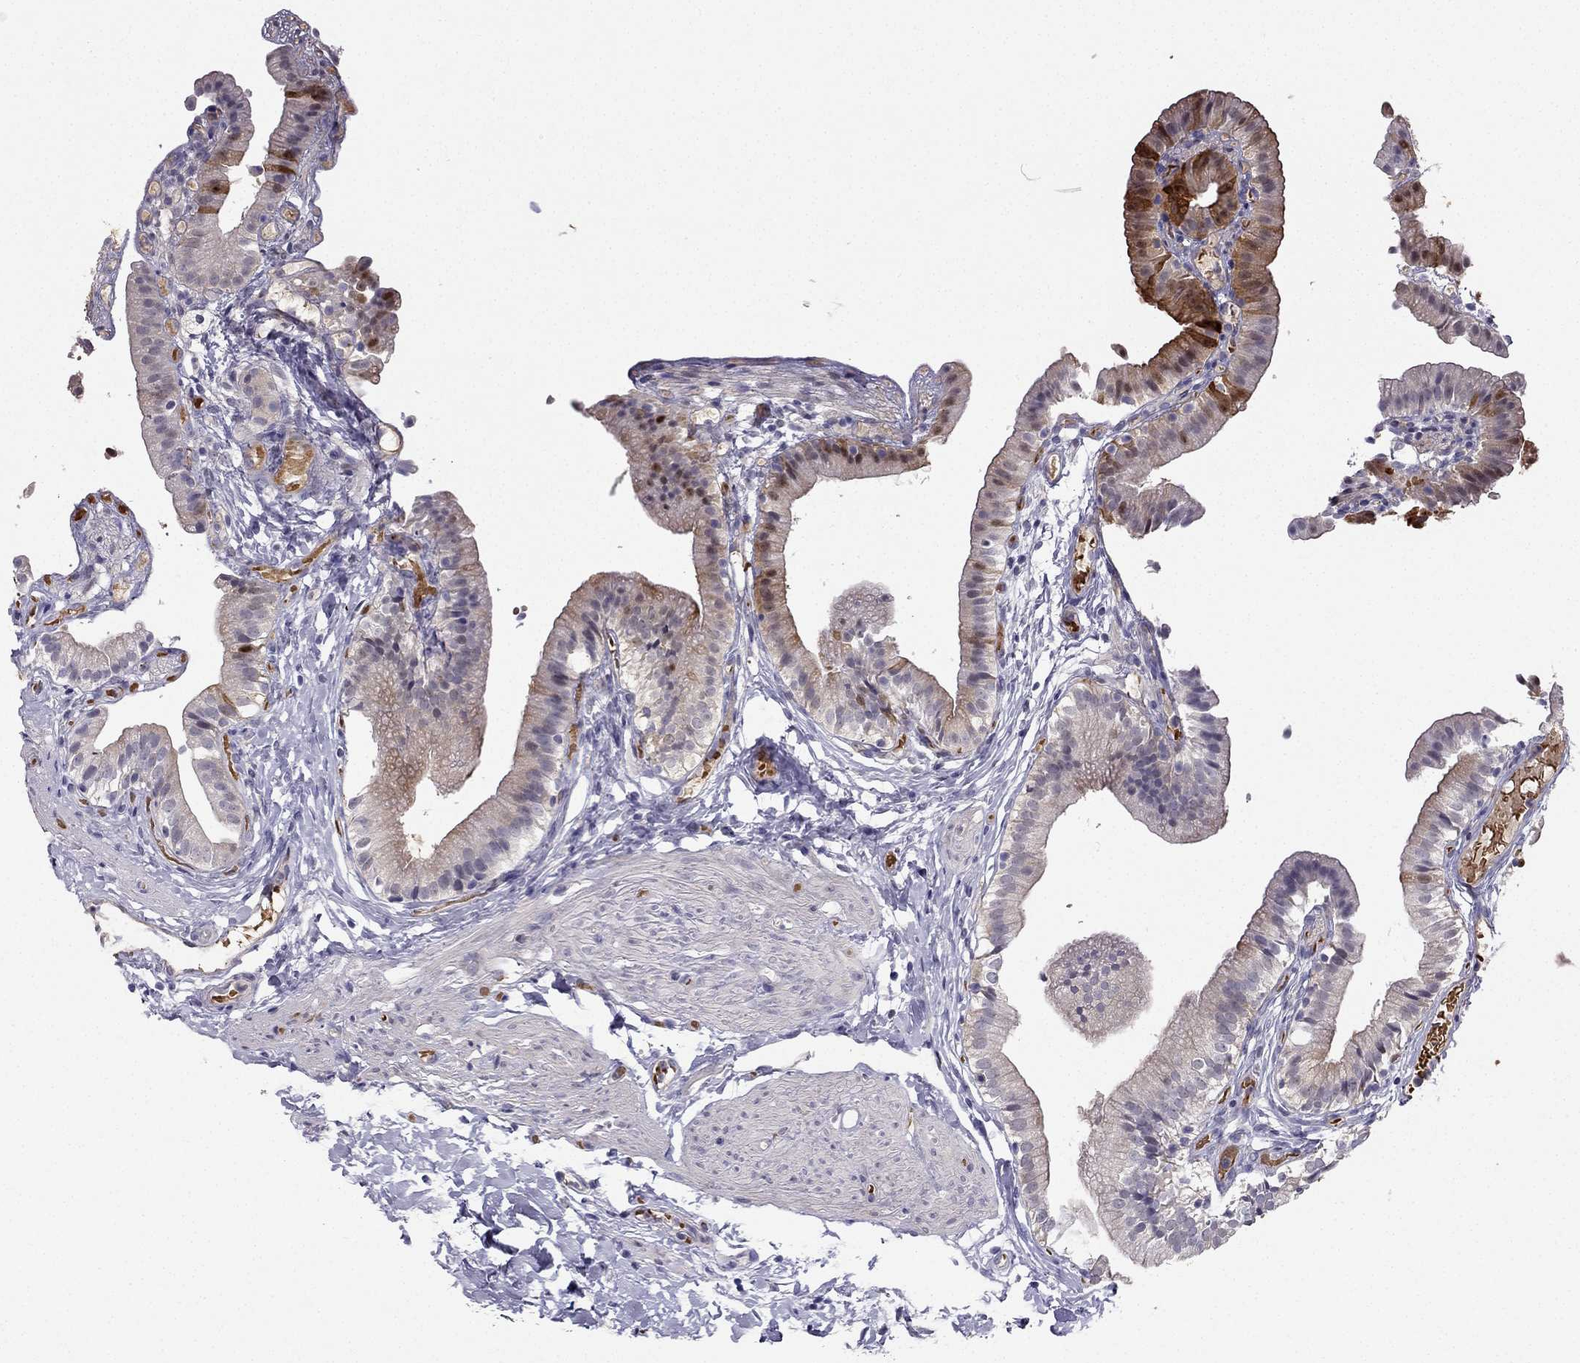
{"staining": {"intensity": "moderate", "quantity": "<25%", "location": "cytoplasmic/membranous"}, "tissue": "gallbladder", "cell_type": "Glandular cells", "image_type": "normal", "snomed": [{"axis": "morphology", "description": "Normal tissue, NOS"}, {"axis": "topography", "description": "Gallbladder"}], "caption": "The micrograph shows staining of unremarkable gallbladder, revealing moderate cytoplasmic/membranous protein expression (brown color) within glandular cells.", "gene": "RSPH14", "patient": {"sex": "female", "age": 47}}